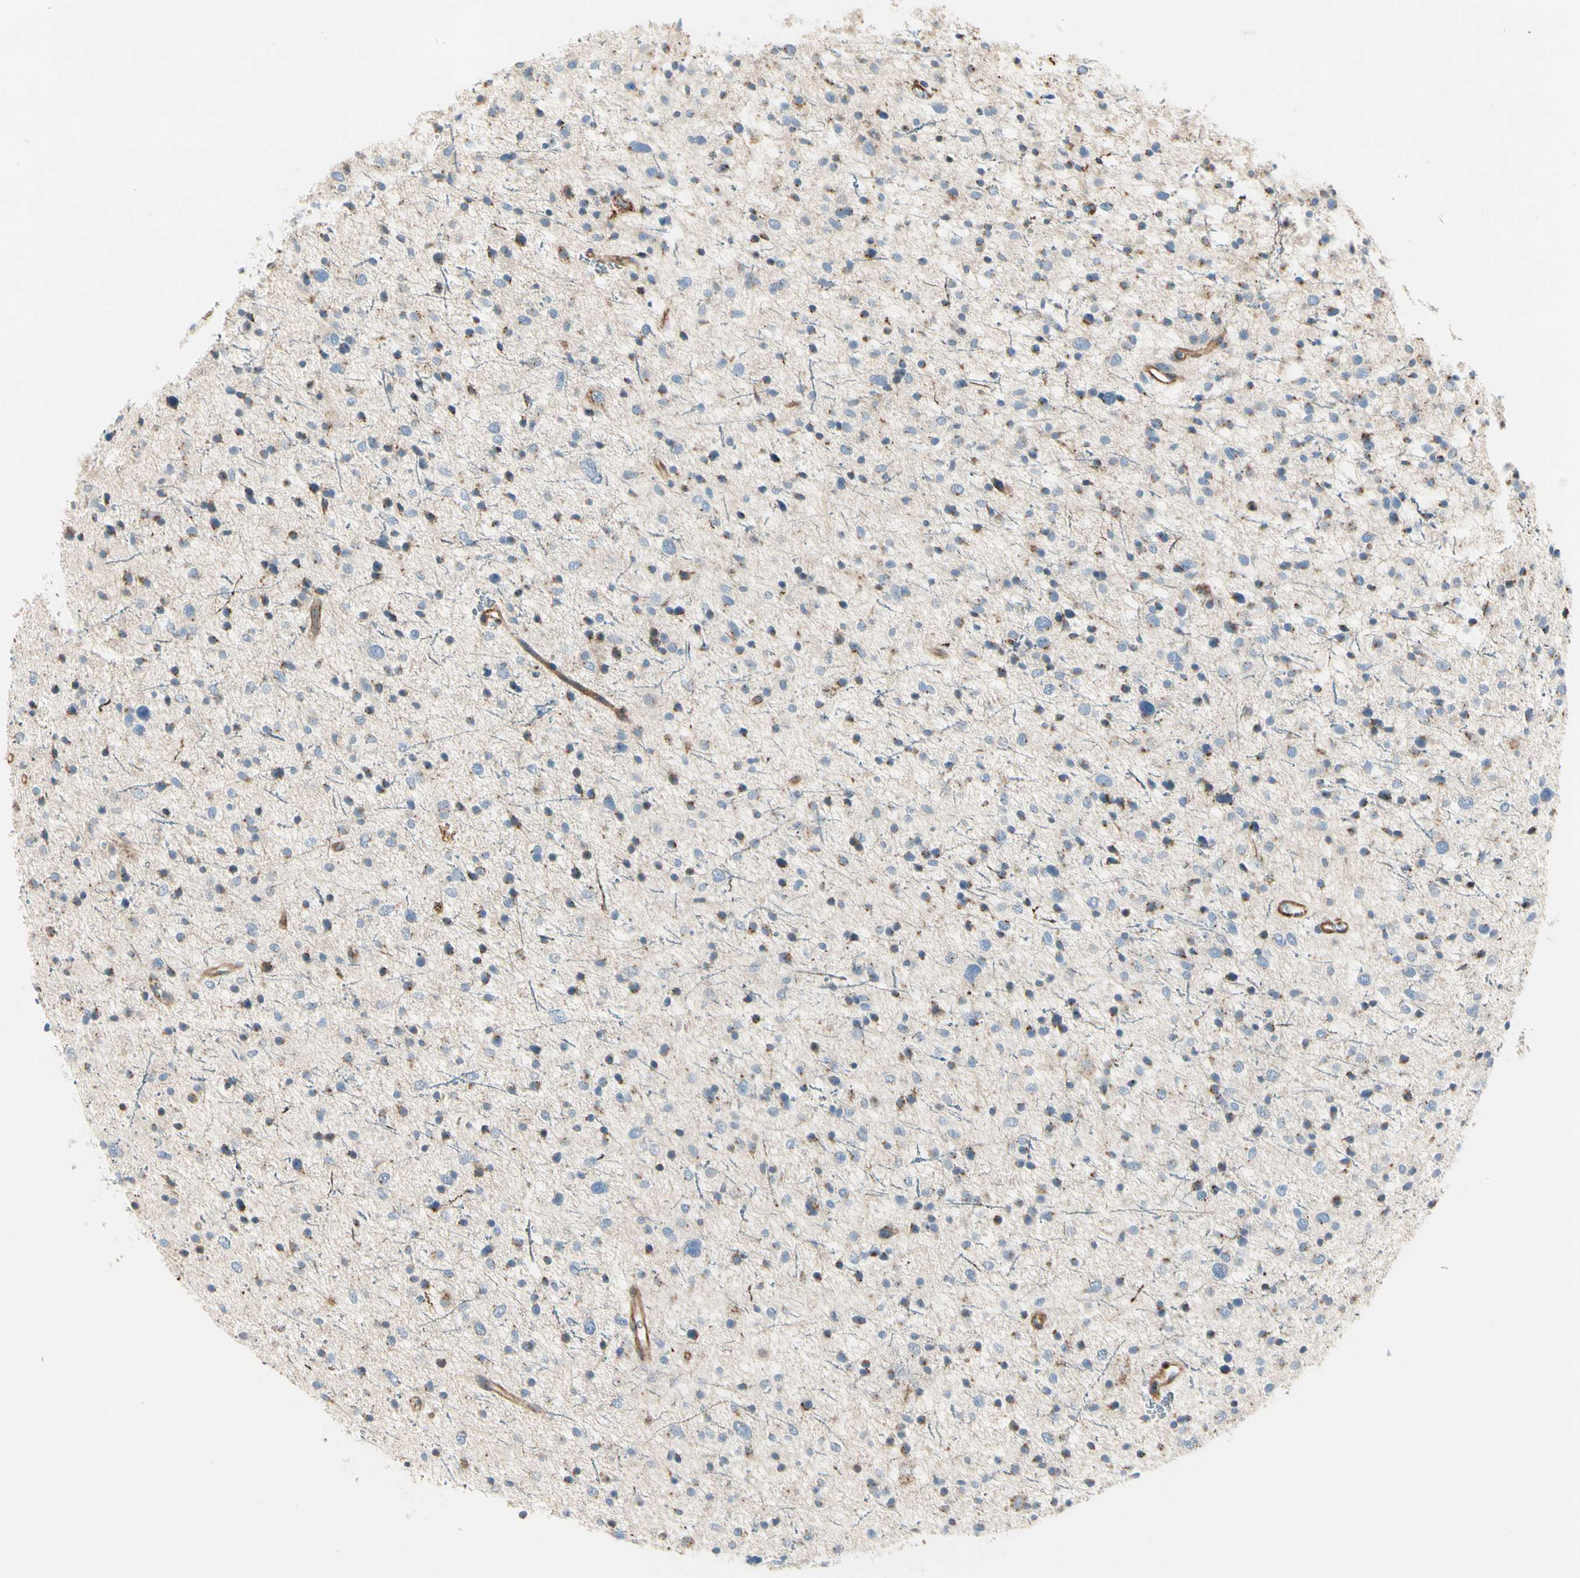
{"staining": {"intensity": "moderate", "quantity": "<25%", "location": "cytoplasmic/membranous"}, "tissue": "glioma", "cell_type": "Tumor cells", "image_type": "cancer", "snomed": [{"axis": "morphology", "description": "Glioma, malignant, Low grade"}, {"axis": "topography", "description": "Brain"}], "caption": "The photomicrograph reveals staining of low-grade glioma (malignant), revealing moderate cytoplasmic/membranous protein staining (brown color) within tumor cells. (DAB IHC with brightfield microscopy, high magnification).", "gene": "ABCA3", "patient": {"sex": "female", "age": 37}}